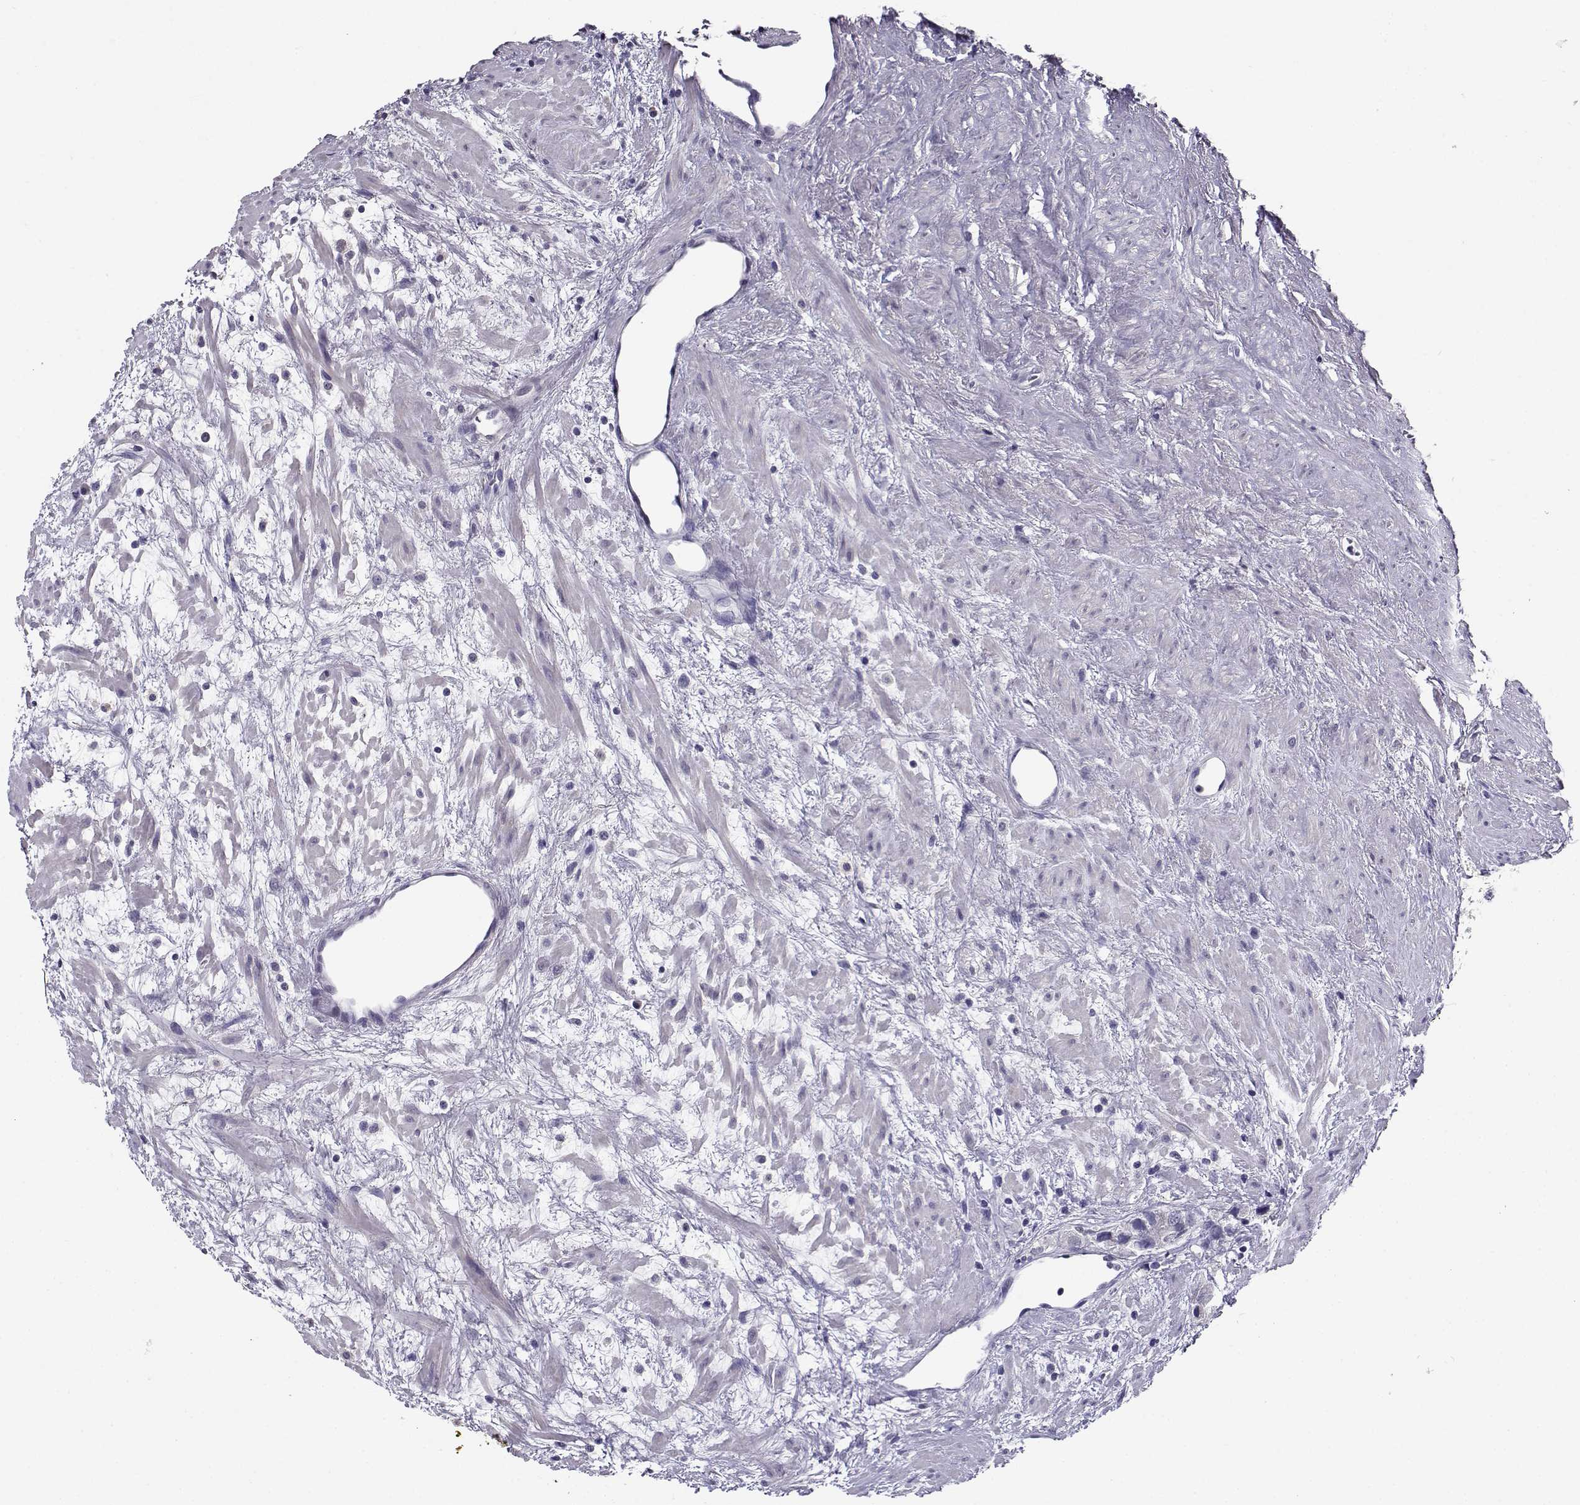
{"staining": {"intensity": "negative", "quantity": "none", "location": "none"}, "tissue": "prostate cancer", "cell_type": "Tumor cells", "image_type": "cancer", "snomed": [{"axis": "morphology", "description": "Adenocarcinoma, NOS"}, {"axis": "topography", "description": "Prostate and seminal vesicle, NOS"}], "caption": "Immunohistochemical staining of prostate cancer demonstrates no significant expression in tumor cells.", "gene": "RHOXF2", "patient": {"sex": "male", "age": 63}}